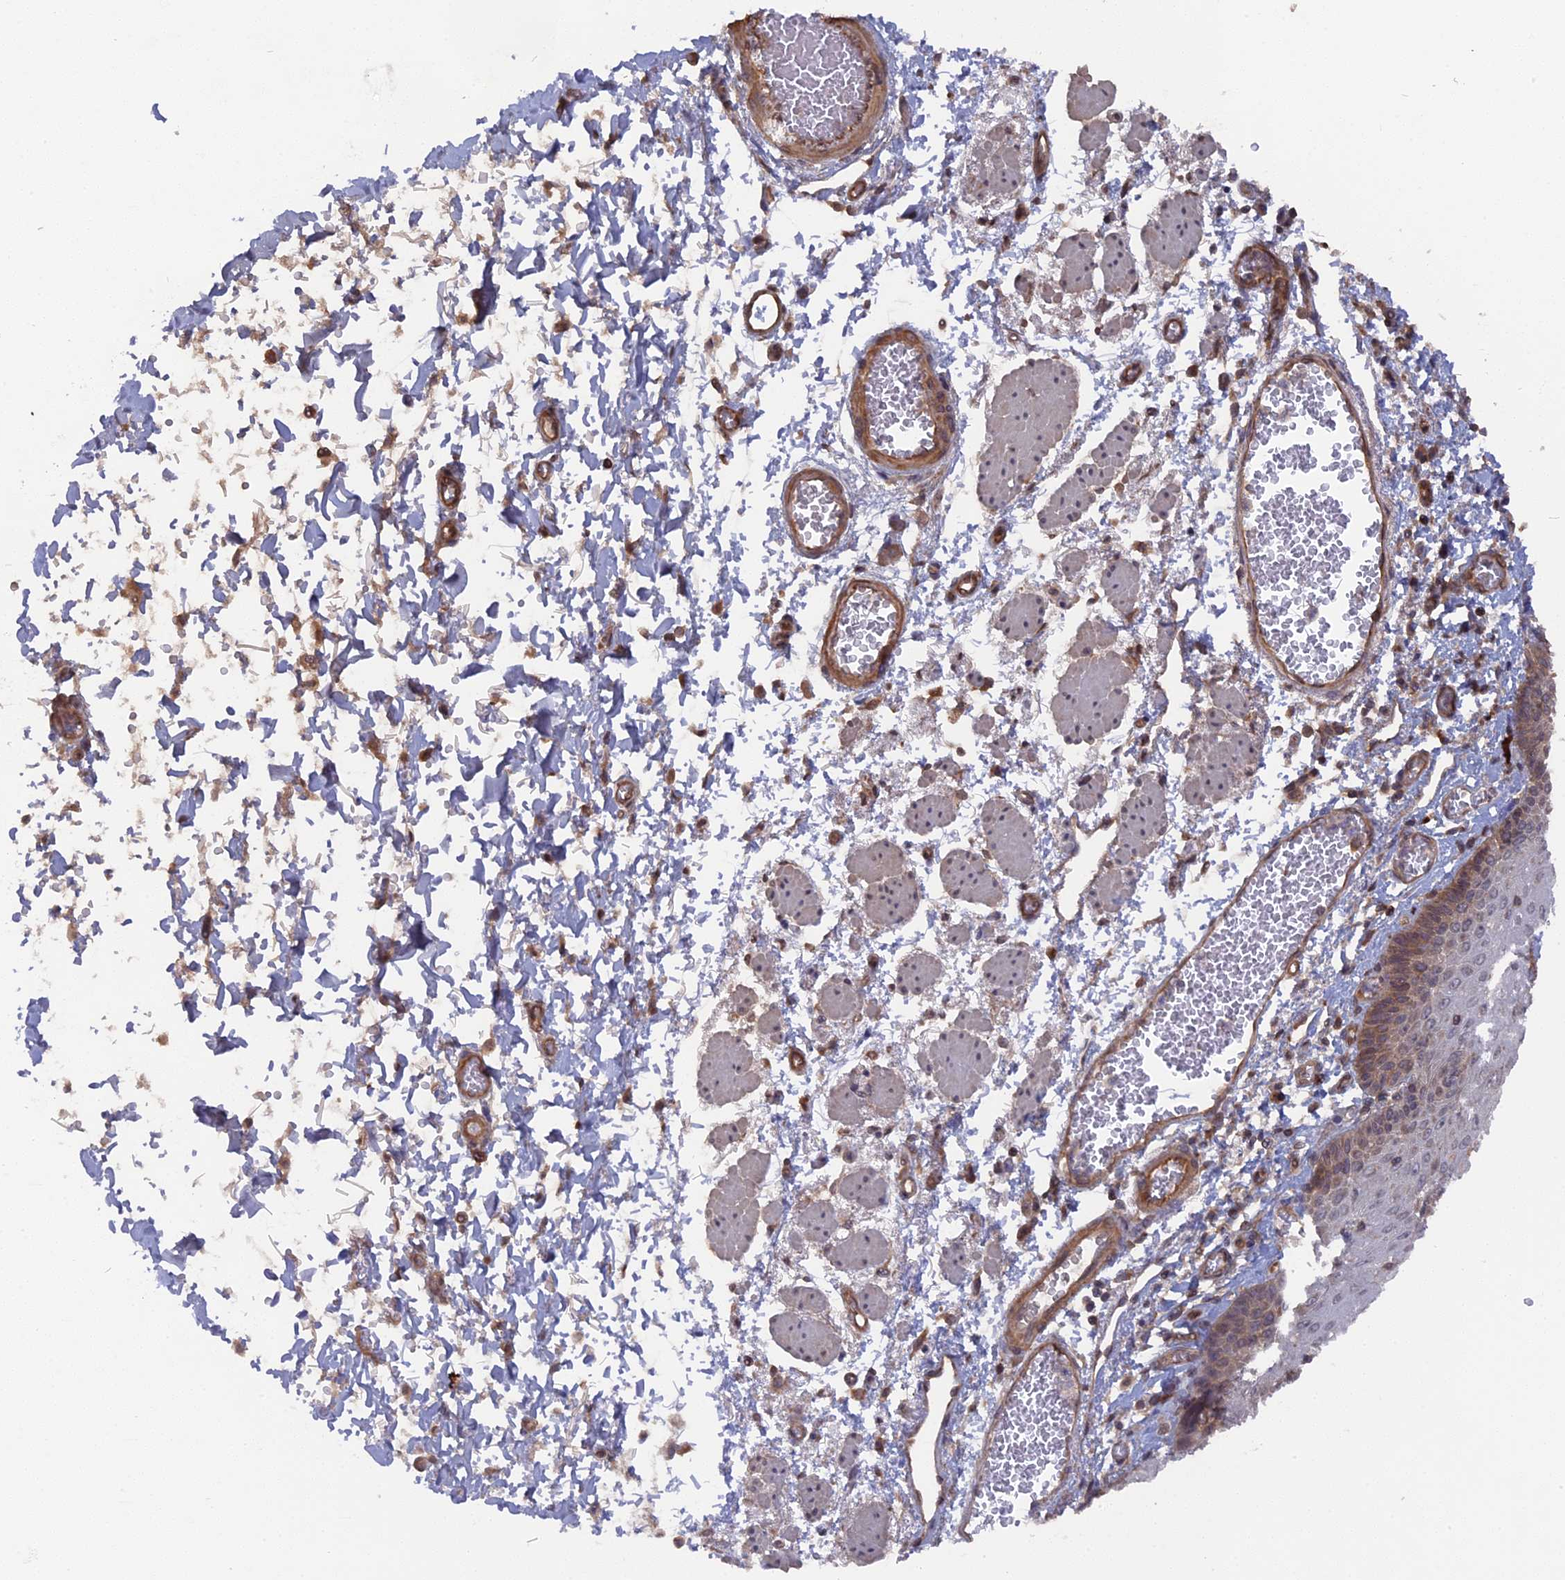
{"staining": {"intensity": "weak", "quantity": "25%-75%", "location": "cytoplasmic/membranous,nuclear"}, "tissue": "esophagus", "cell_type": "Squamous epithelial cells", "image_type": "normal", "snomed": [{"axis": "morphology", "description": "Normal tissue, NOS"}, {"axis": "topography", "description": "Esophagus"}], "caption": "A low amount of weak cytoplasmic/membranous,nuclear staining is seen in about 25%-75% of squamous epithelial cells in benign esophagus. (Brightfield microscopy of DAB IHC at high magnification).", "gene": "TELO2", "patient": {"sex": "male", "age": 81}}